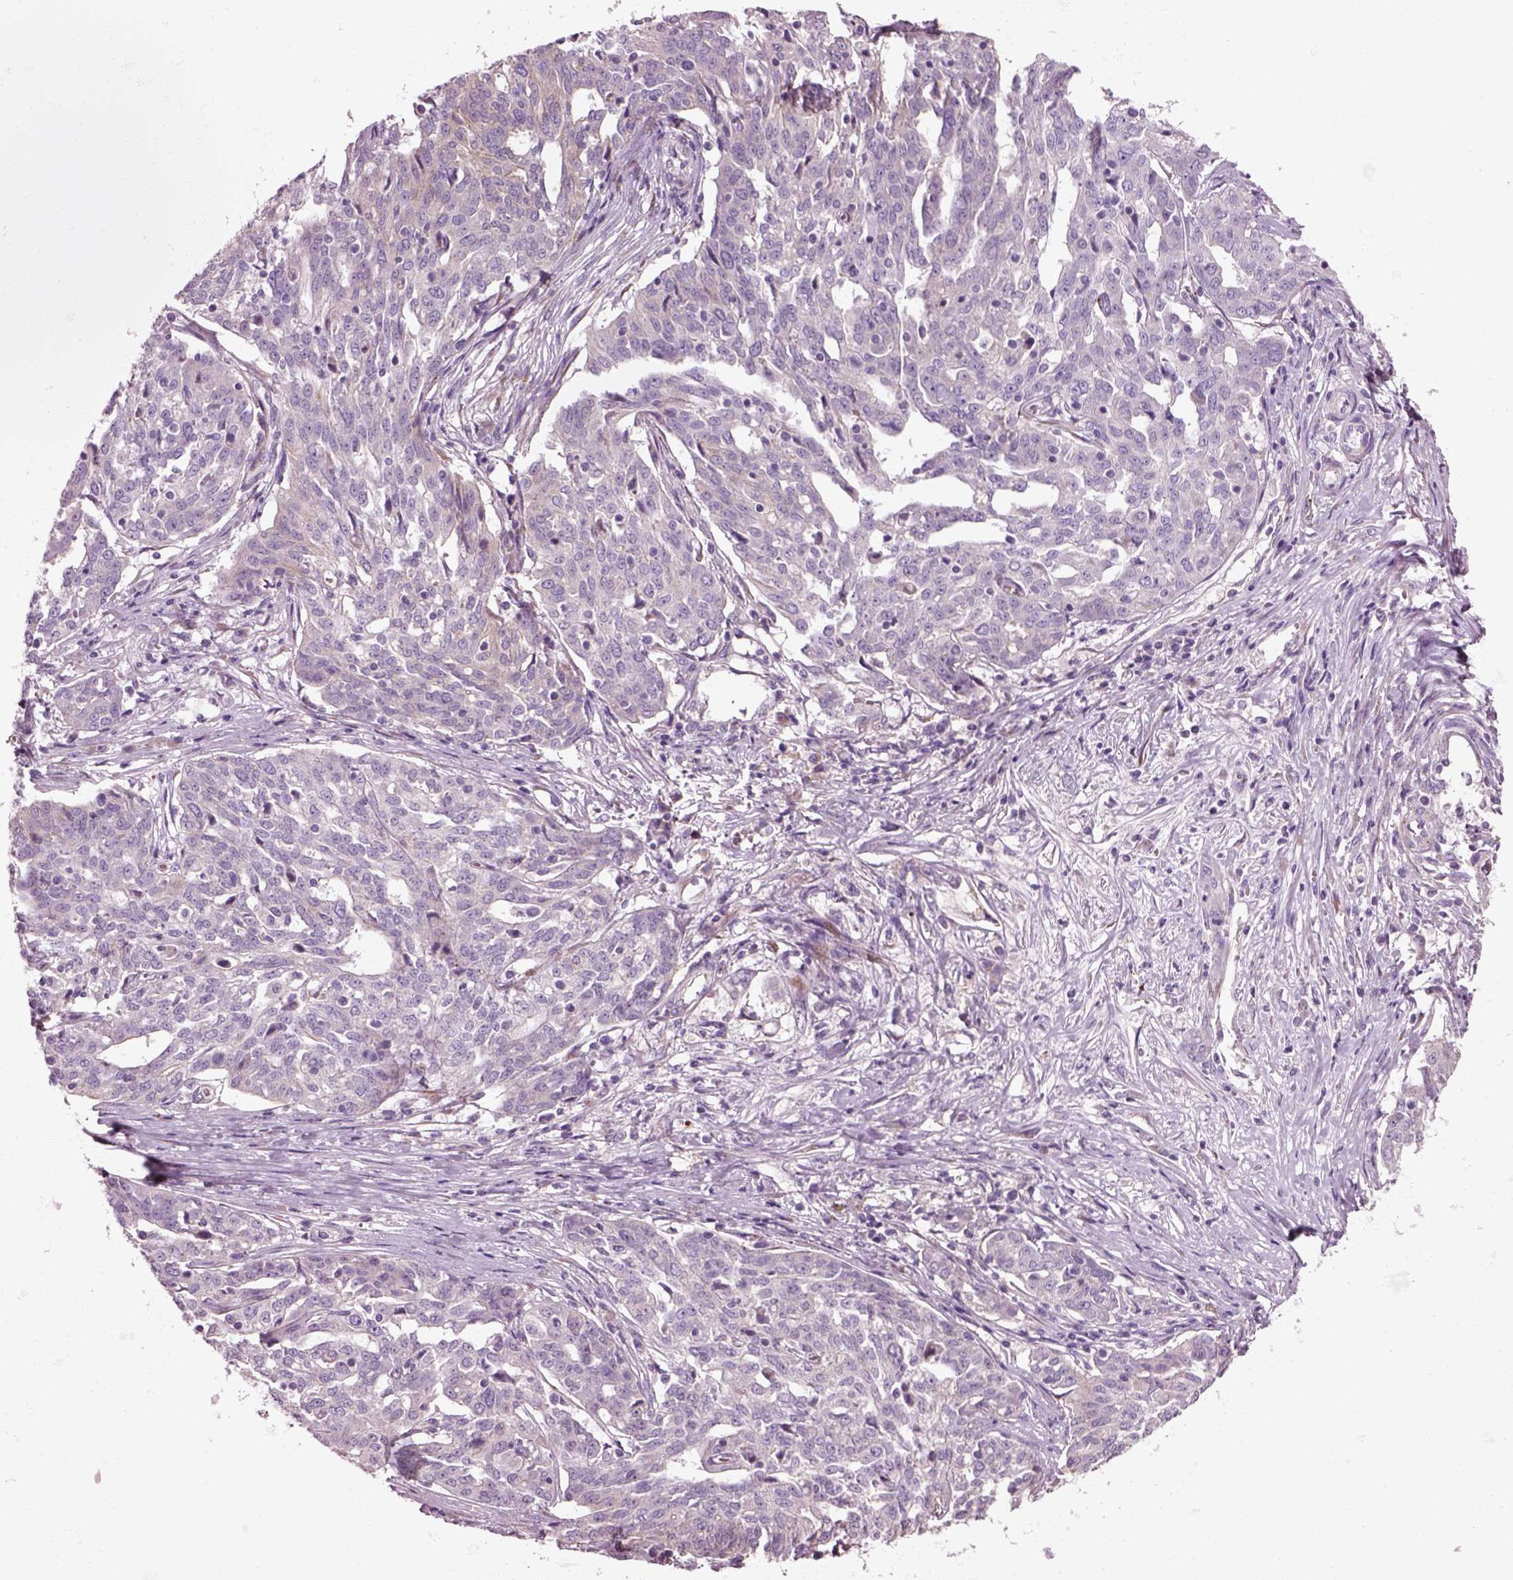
{"staining": {"intensity": "negative", "quantity": "none", "location": "none"}, "tissue": "ovarian cancer", "cell_type": "Tumor cells", "image_type": "cancer", "snomed": [{"axis": "morphology", "description": "Cystadenocarcinoma, serous, NOS"}, {"axis": "topography", "description": "Ovary"}], "caption": "High power microscopy histopathology image of an immunohistochemistry (IHC) micrograph of serous cystadenocarcinoma (ovarian), revealing no significant staining in tumor cells.", "gene": "PLPP7", "patient": {"sex": "female", "age": 67}}